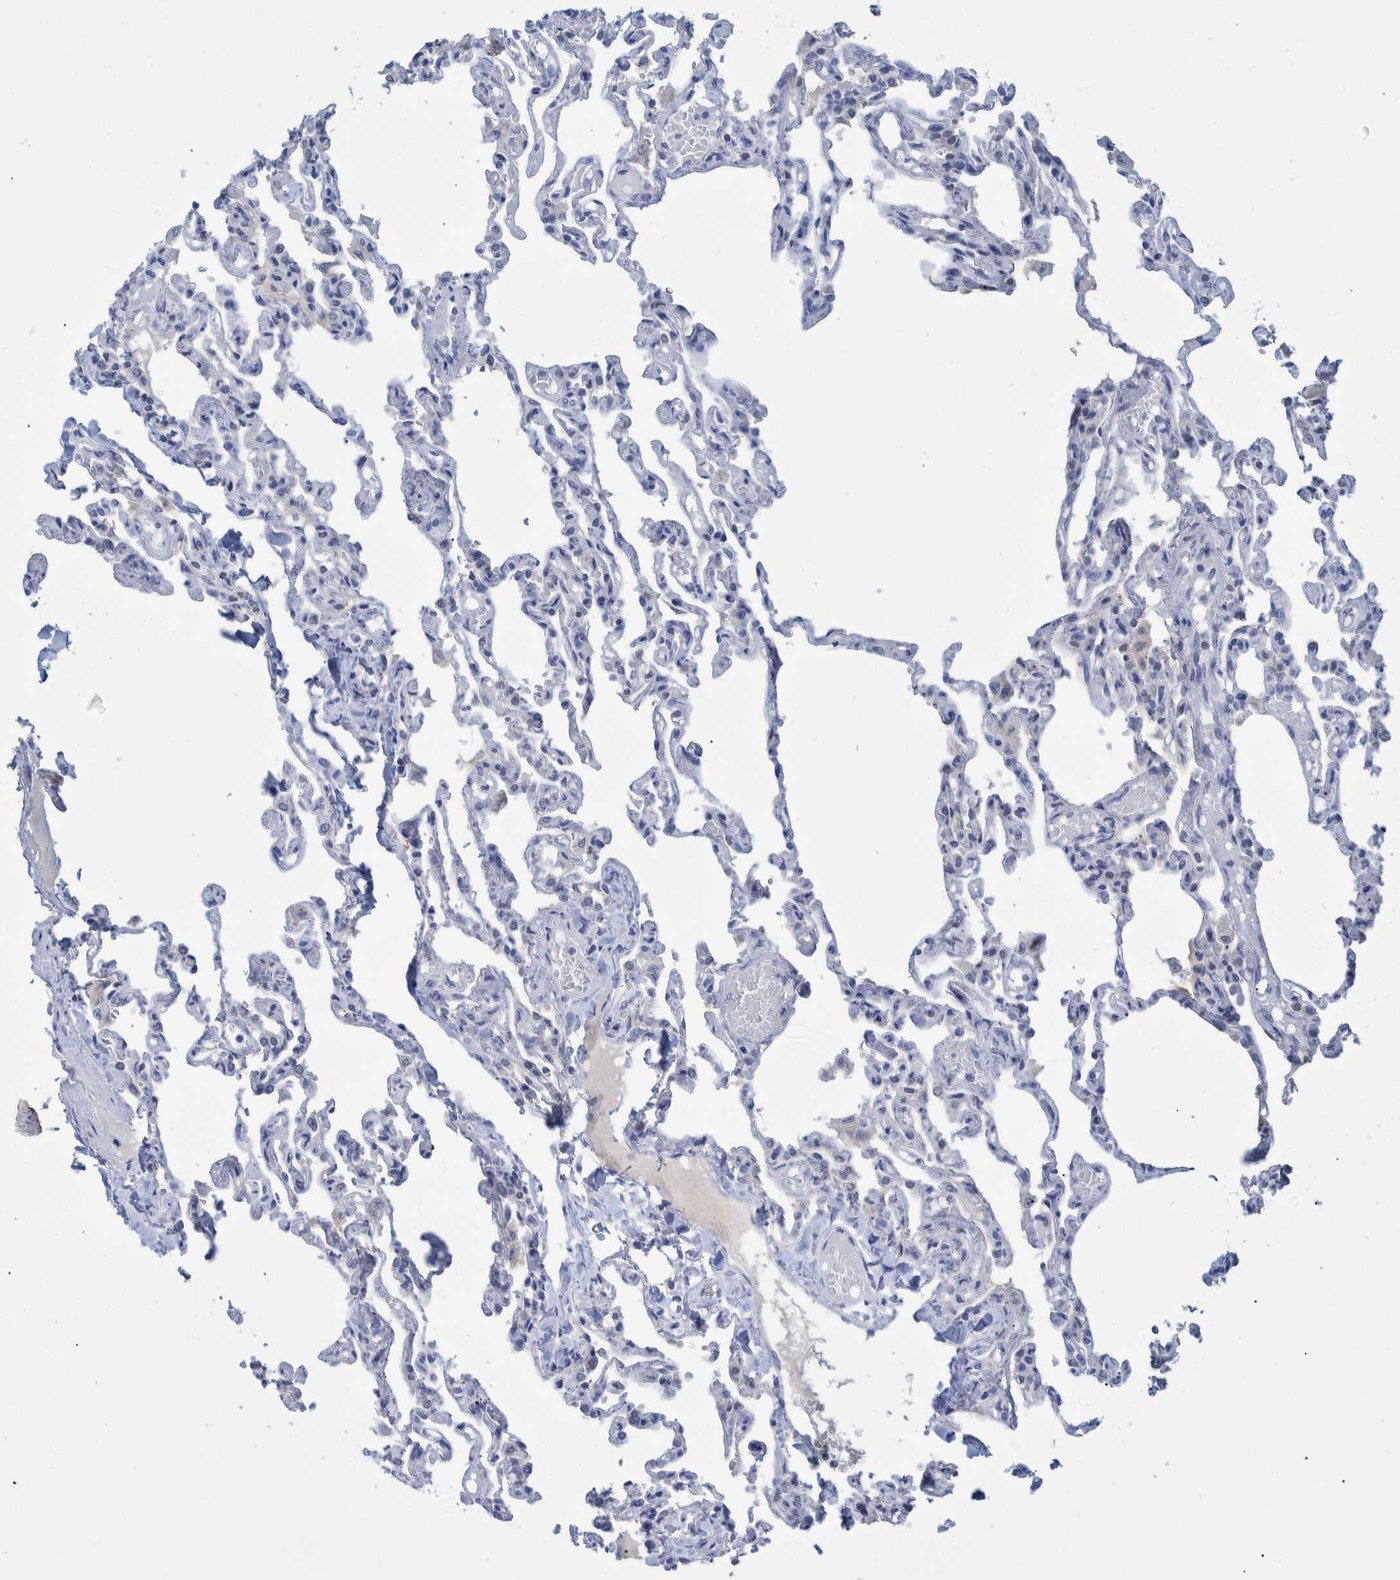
{"staining": {"intensity": "negative", "quantity": "none", "location": "none"}, "tissue": "lung", "cell_type": "Alveolar cells", "image_type": "normal", "snomed": [{"axis": "morphology", "description": "Normal tissue, NOS"}, {"axis": "topography", "description": "Lung"}], "caption": "This image is of unremarkable lung stained with immunohistochemistry to label a protein in brown with the nuclei are counter-stained blue. There is no expression in alveolar cells. (IHC, brightfield microscopy, high magnification).", "gene": "PCYT2", "patient": {"sex": "male", "age": 21}}